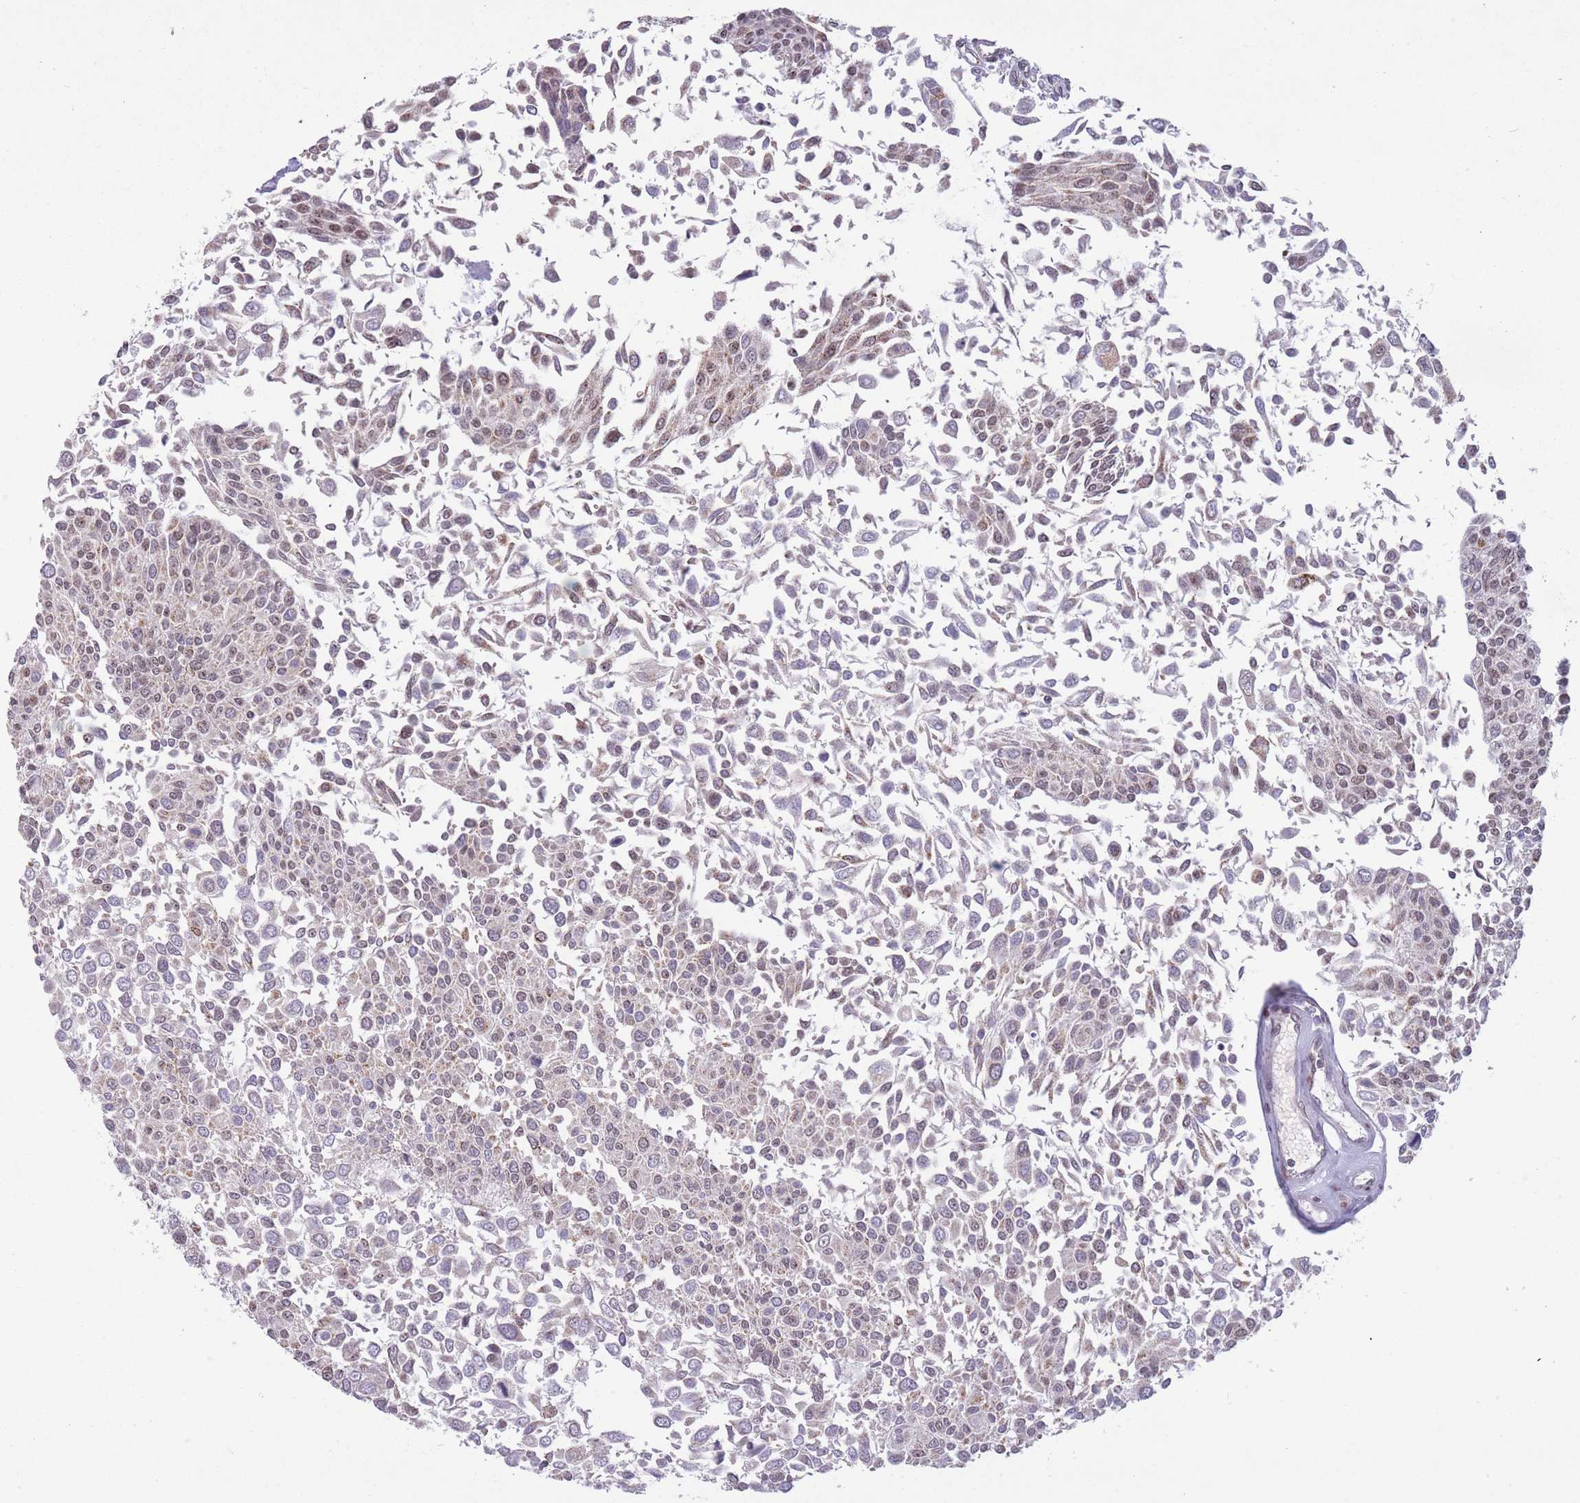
{"staining": {"intensity": "weak", "quantity": "<25%", "location": "nuclear"}, "tissue": "urothelial cancer", "cell_type": "Tumor cells", "image_type": "cancer", "snomed": [{"axis": "morphology", "description": "Urothelial carcinoma, NOS"}, {"axis": "topography", "description": "Urinary bladder"}], "caption": "The immunohistochemistry photomicrograph has no significant expression in tumor cells of urothelial cancer tissue. (DAB (3,3'-diaminobenzidine) immunohistochemistry (IHC), high magnification).", "gene": "DPYSL4", "patient": {"sex": "male", "age": 55}}